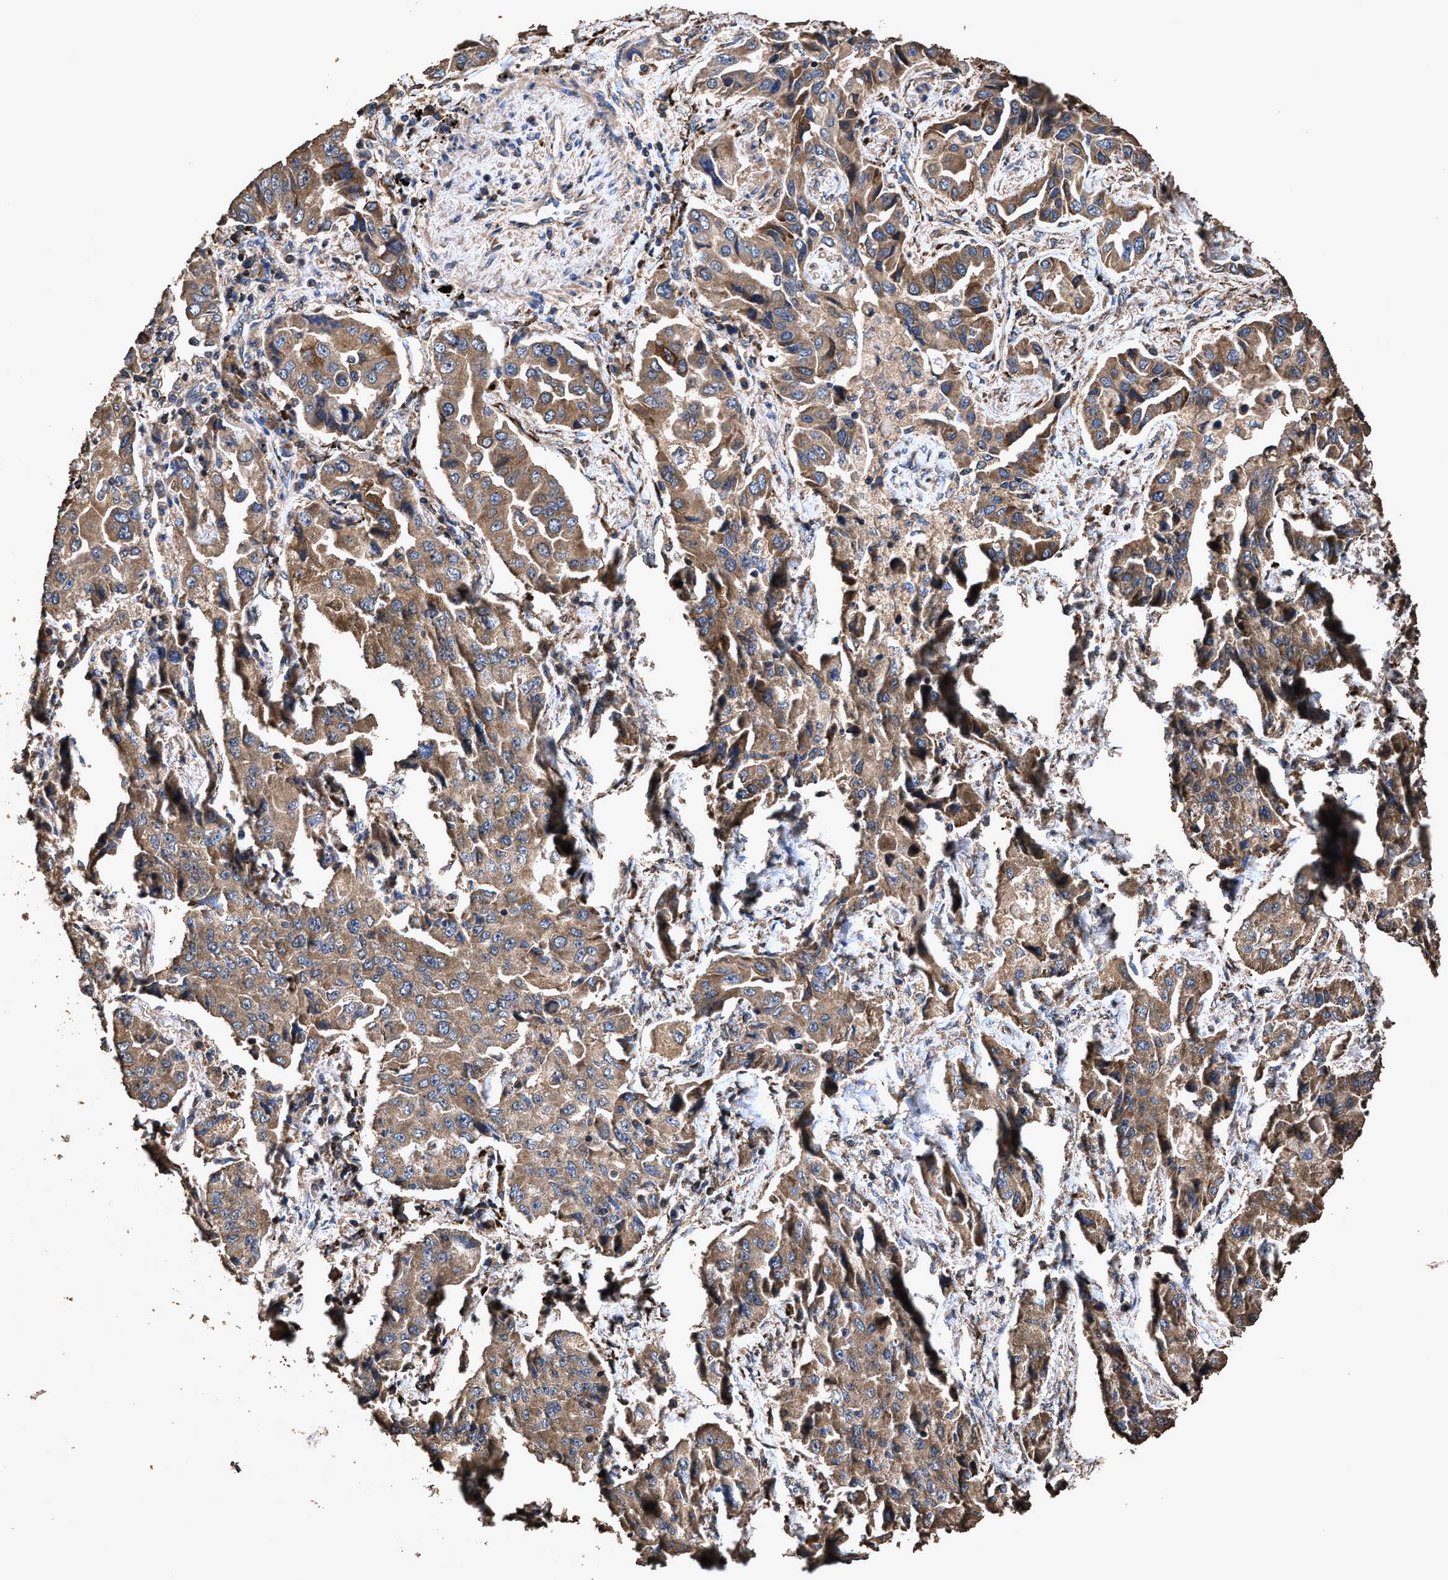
{"staining": {"intensity": "moderate", "quantity": ">75%", "location": "cytoplasmic/membranous"}, "tissue": "lung cancer", "cell_type": "Tumor cells", "image_type": "cancer", "snomed": [{"axis": "morphology", "description": "Adenocarcinoma, NOS"}, {"axis": "topography", "description": "Lung"}], "caption": "Lung cancer stained with a protein marker reveals moderate staining in tumor cells.", "gene": "ZMYND19", "patient": {"sex": "female", "age": 65}}